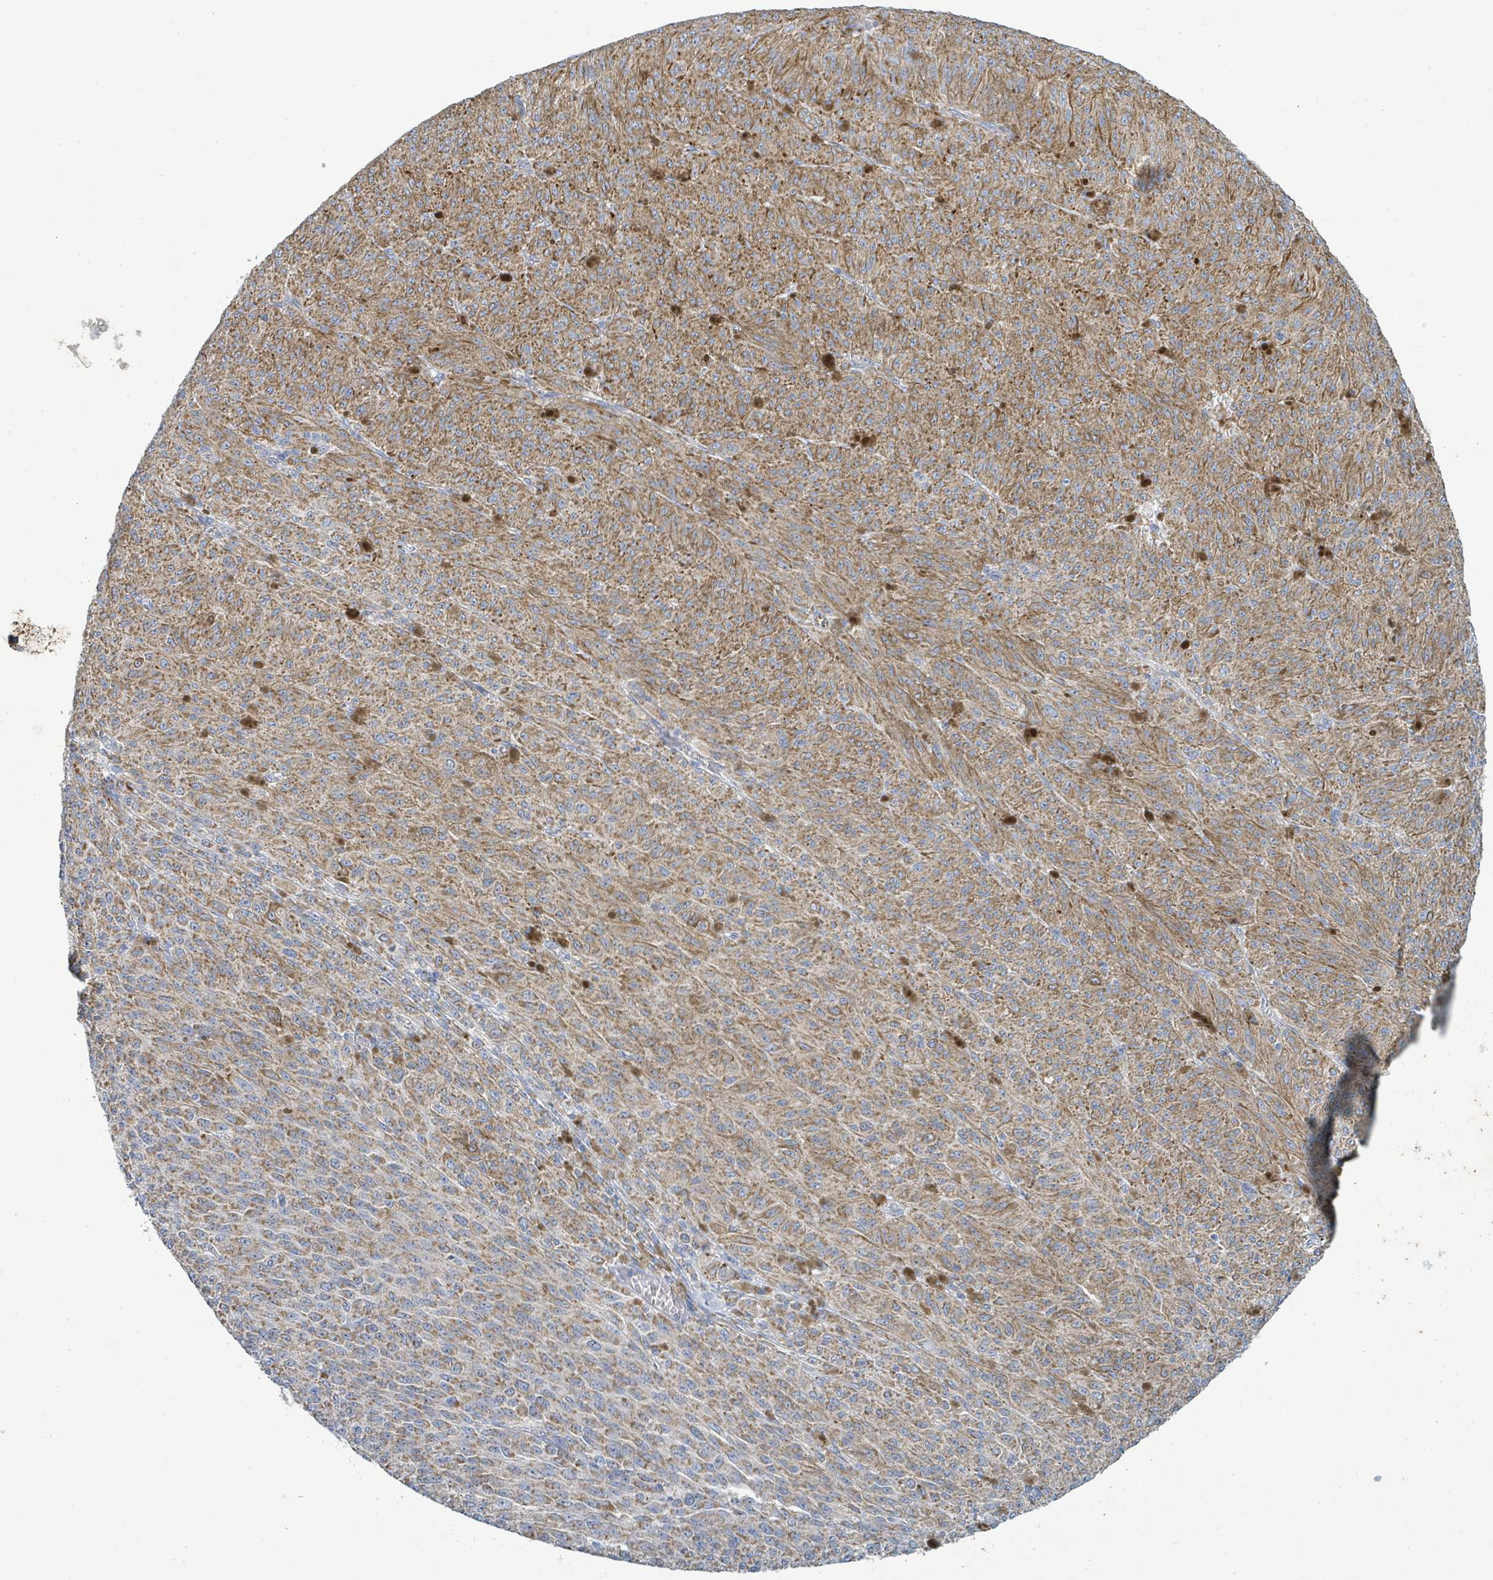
{"staining": {"intensity": "moderate", "quantity": ">75%", "location": "cytoplasmic/membranous"}, "tissue": "melanoma", "cell_type": "Tumor cells", "image_type": "cancer", "snomed": [{"axis": "morphology", "description": "Malignant melanoma, NOS"}, {"axis": "topography", "description": "Skin"}], "caption": "Malignant melanoma was stained to show a protein in brown. There is medium levels of moderate cytoplasmic/membranous expression in approximately >75% of tumor cells. The staining was performed using DAB (3,3'-diaminobenzidine), with brown indicating positive protein expression. Nuclei are stained blue with hematoxylin.", "gene": "ALG12", "patient": {"sex": "female", "age": 52}}